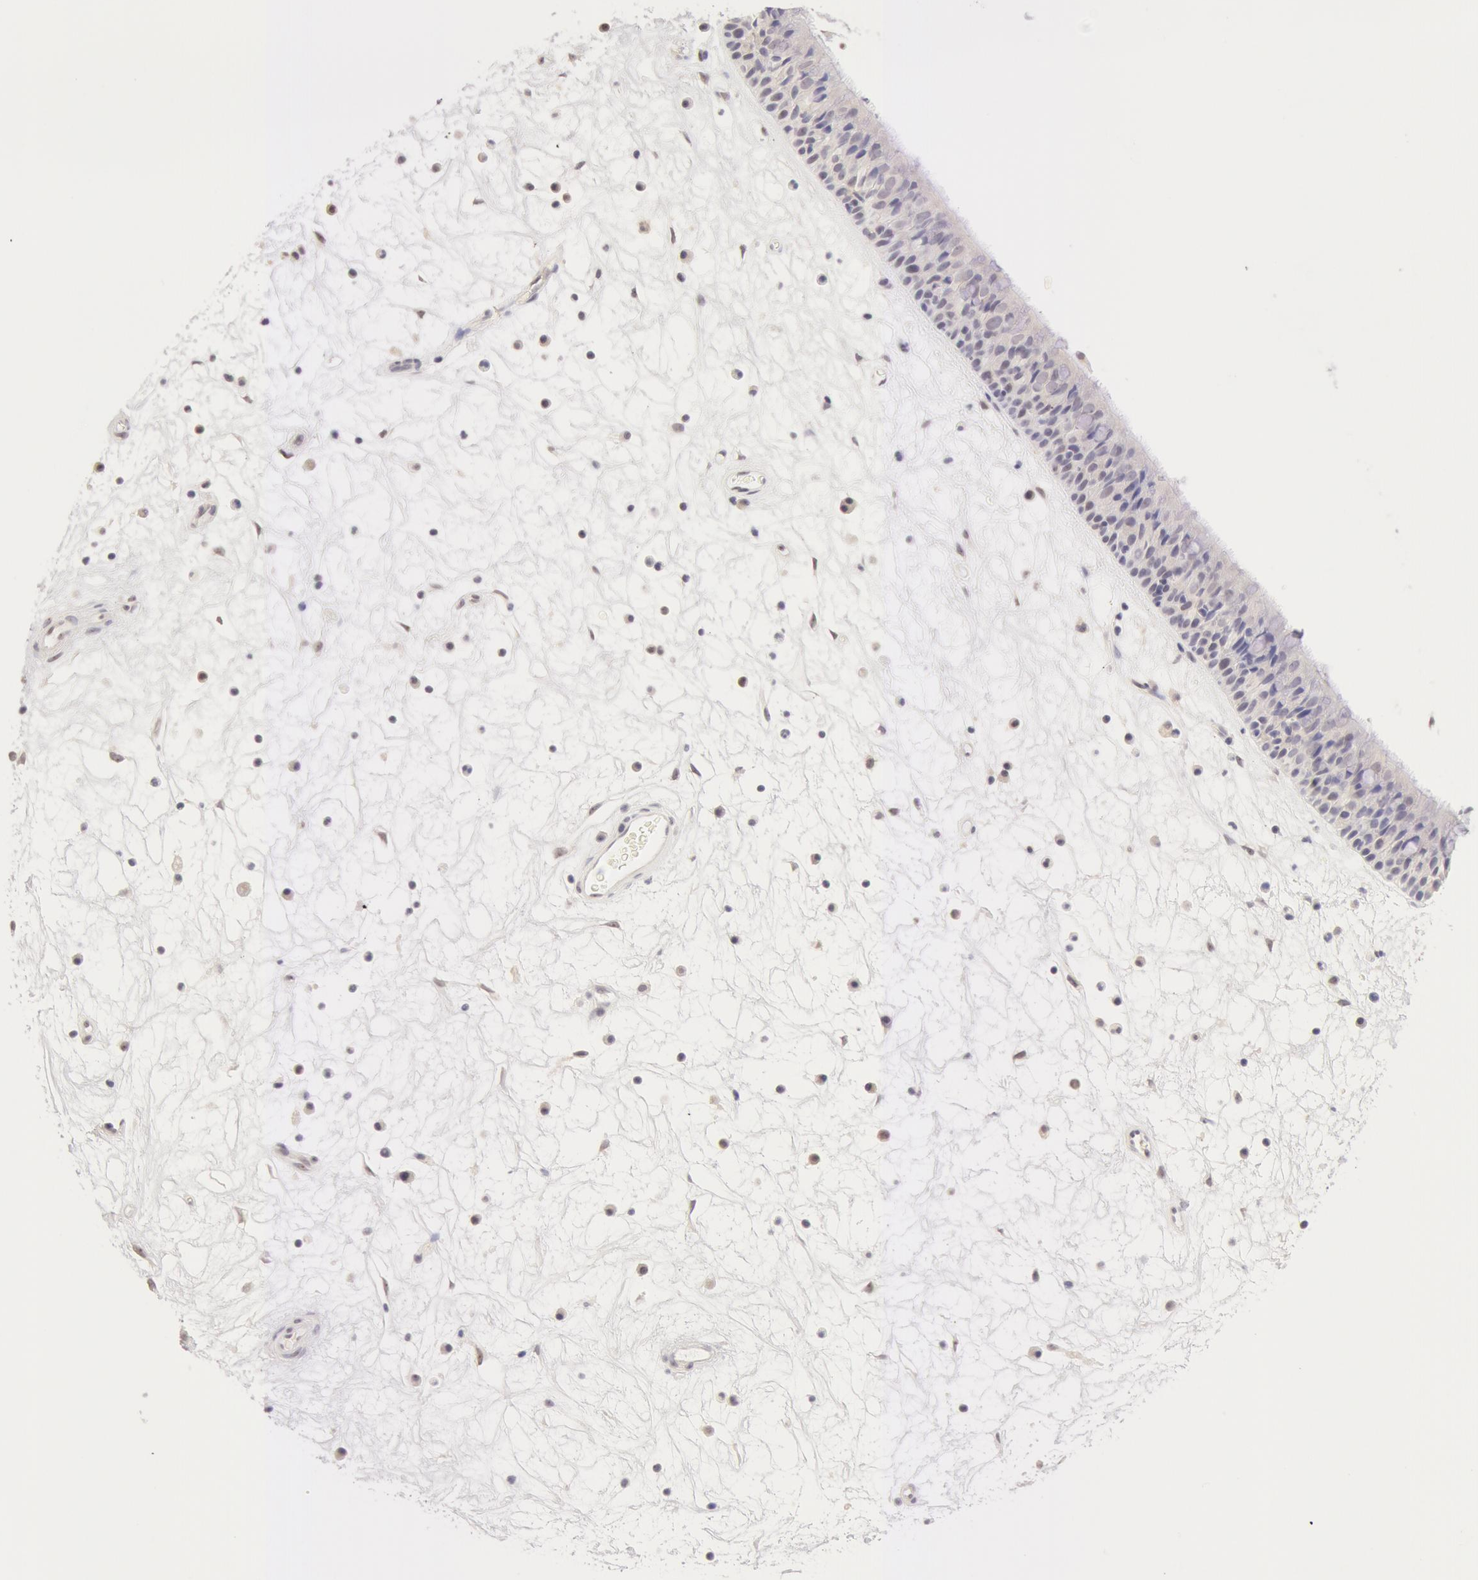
{"staining": {"intensity": "negative", "quantity": "none", "location": "none"}, "tissue": "nasopharynx", "cell_type": "Respiratory epithelial cells", "image_type": "normal", "snomed": [{"axis": "morphology", "description": "Normal tissue, NOS"}, {"axis": "topography", "description": "Nasopharynx"}], "caption": "Immunohistochemistry (IHC) photomicrograph of normal nasopharynx stained for a protein (brown), which exhibits no positivity in respiratory epithelial cells. (IHC, brightfield microscopy, high magnification).", "gene": "ZNF597", "patient": {"sex": "male", "age": 63}}